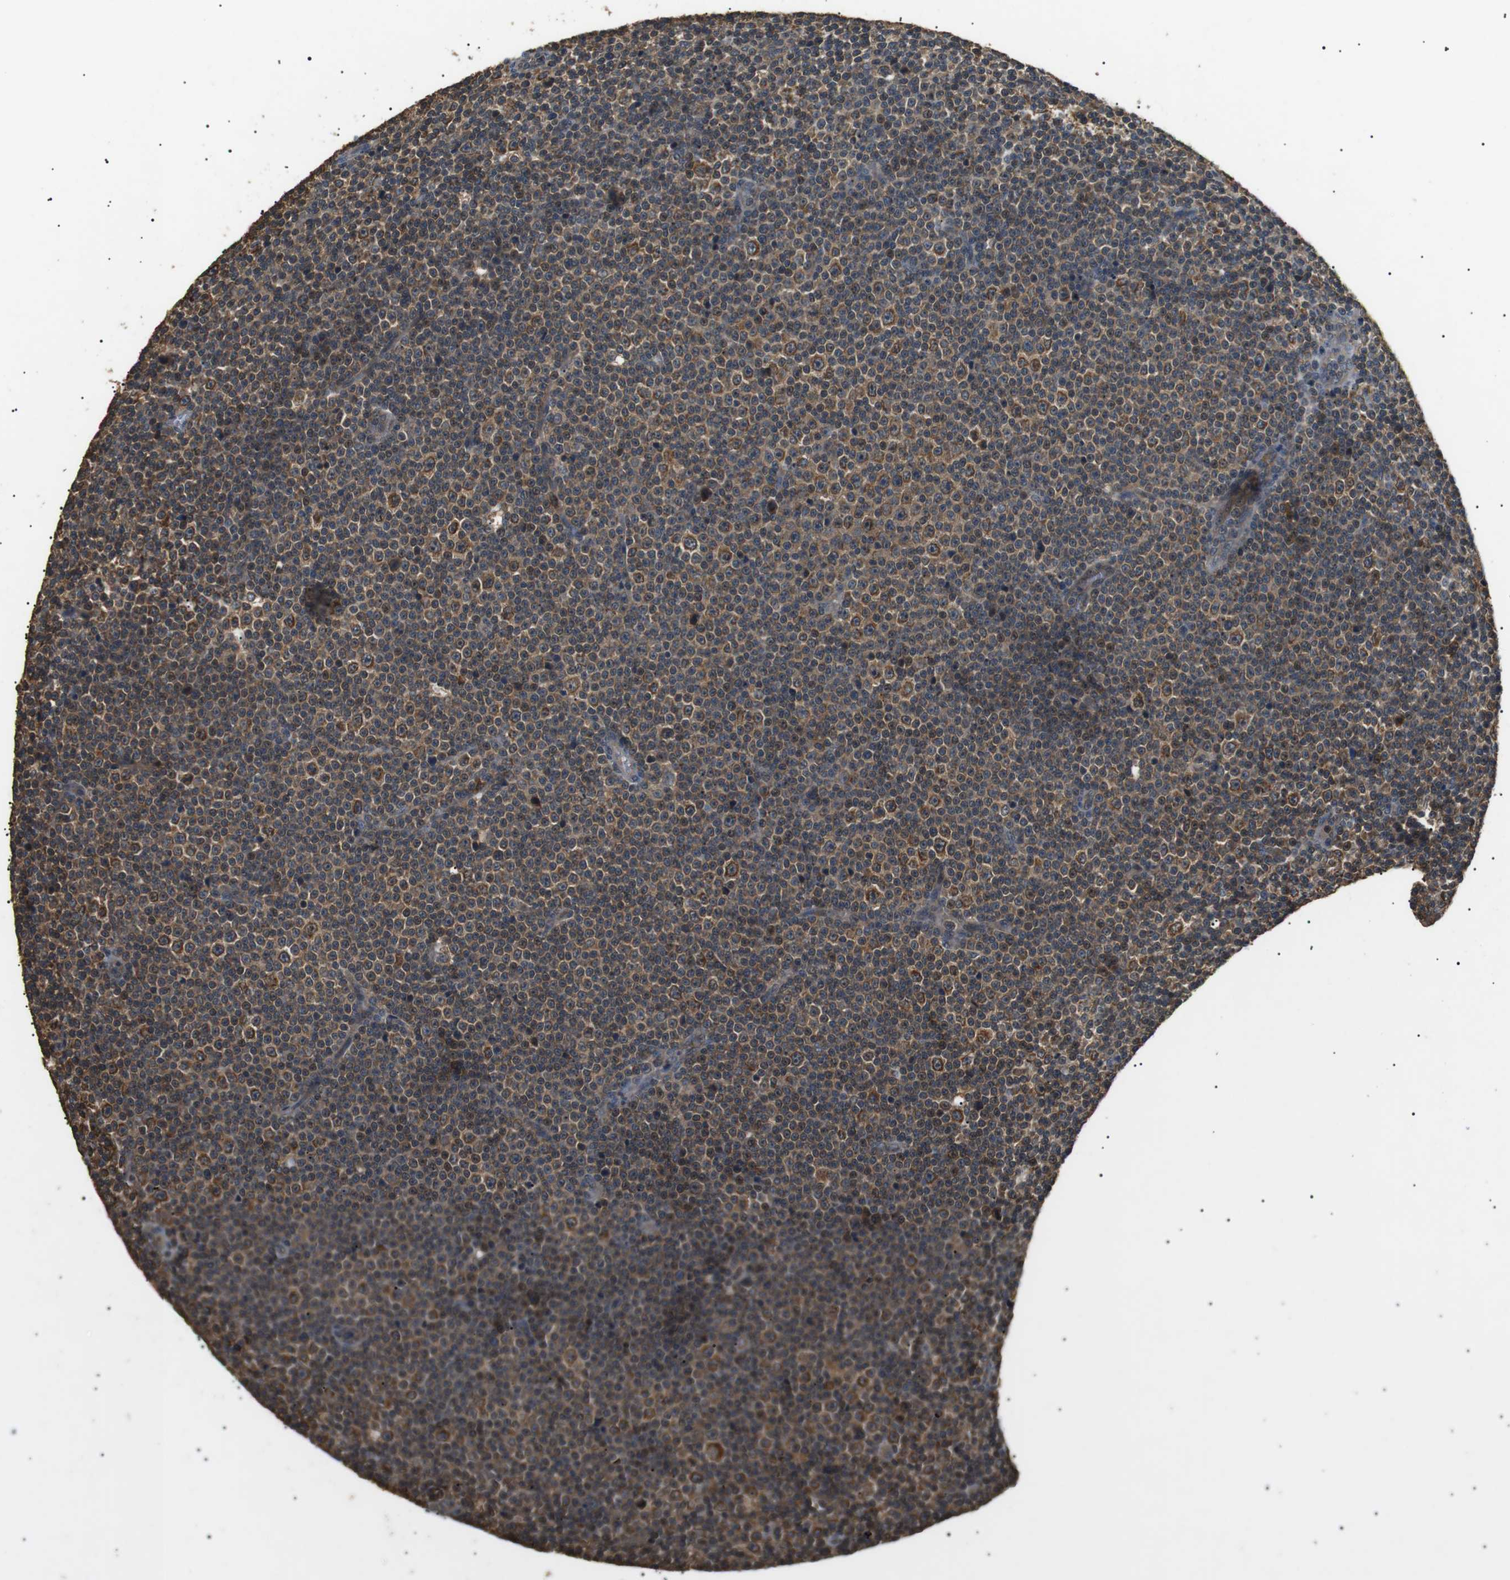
{"staining": {"intensity": "strong", "quantity": ">75%", "location": "cytoplasmic/membranous"}, "tissue": "lymphoma", "cell_type": "Tumor cells", "image_type": "cancer", "snomed": [{"axis": "morphology", "description": "Malignant lymphoma, non-Hodgkin's type, Low grade"}, {"axis": "topography", "description": "Lymph node"}], "caption": "Malignant lymphoma, non-Hodgkin's type (low-grade) was stained to show a protein in brown. There is high levels of strong cytoplasmic/membranous staining in approximately >75% of tumor cells.", "gene": "TBC1D15", "patient": {"sex": "female", "age": 67}}